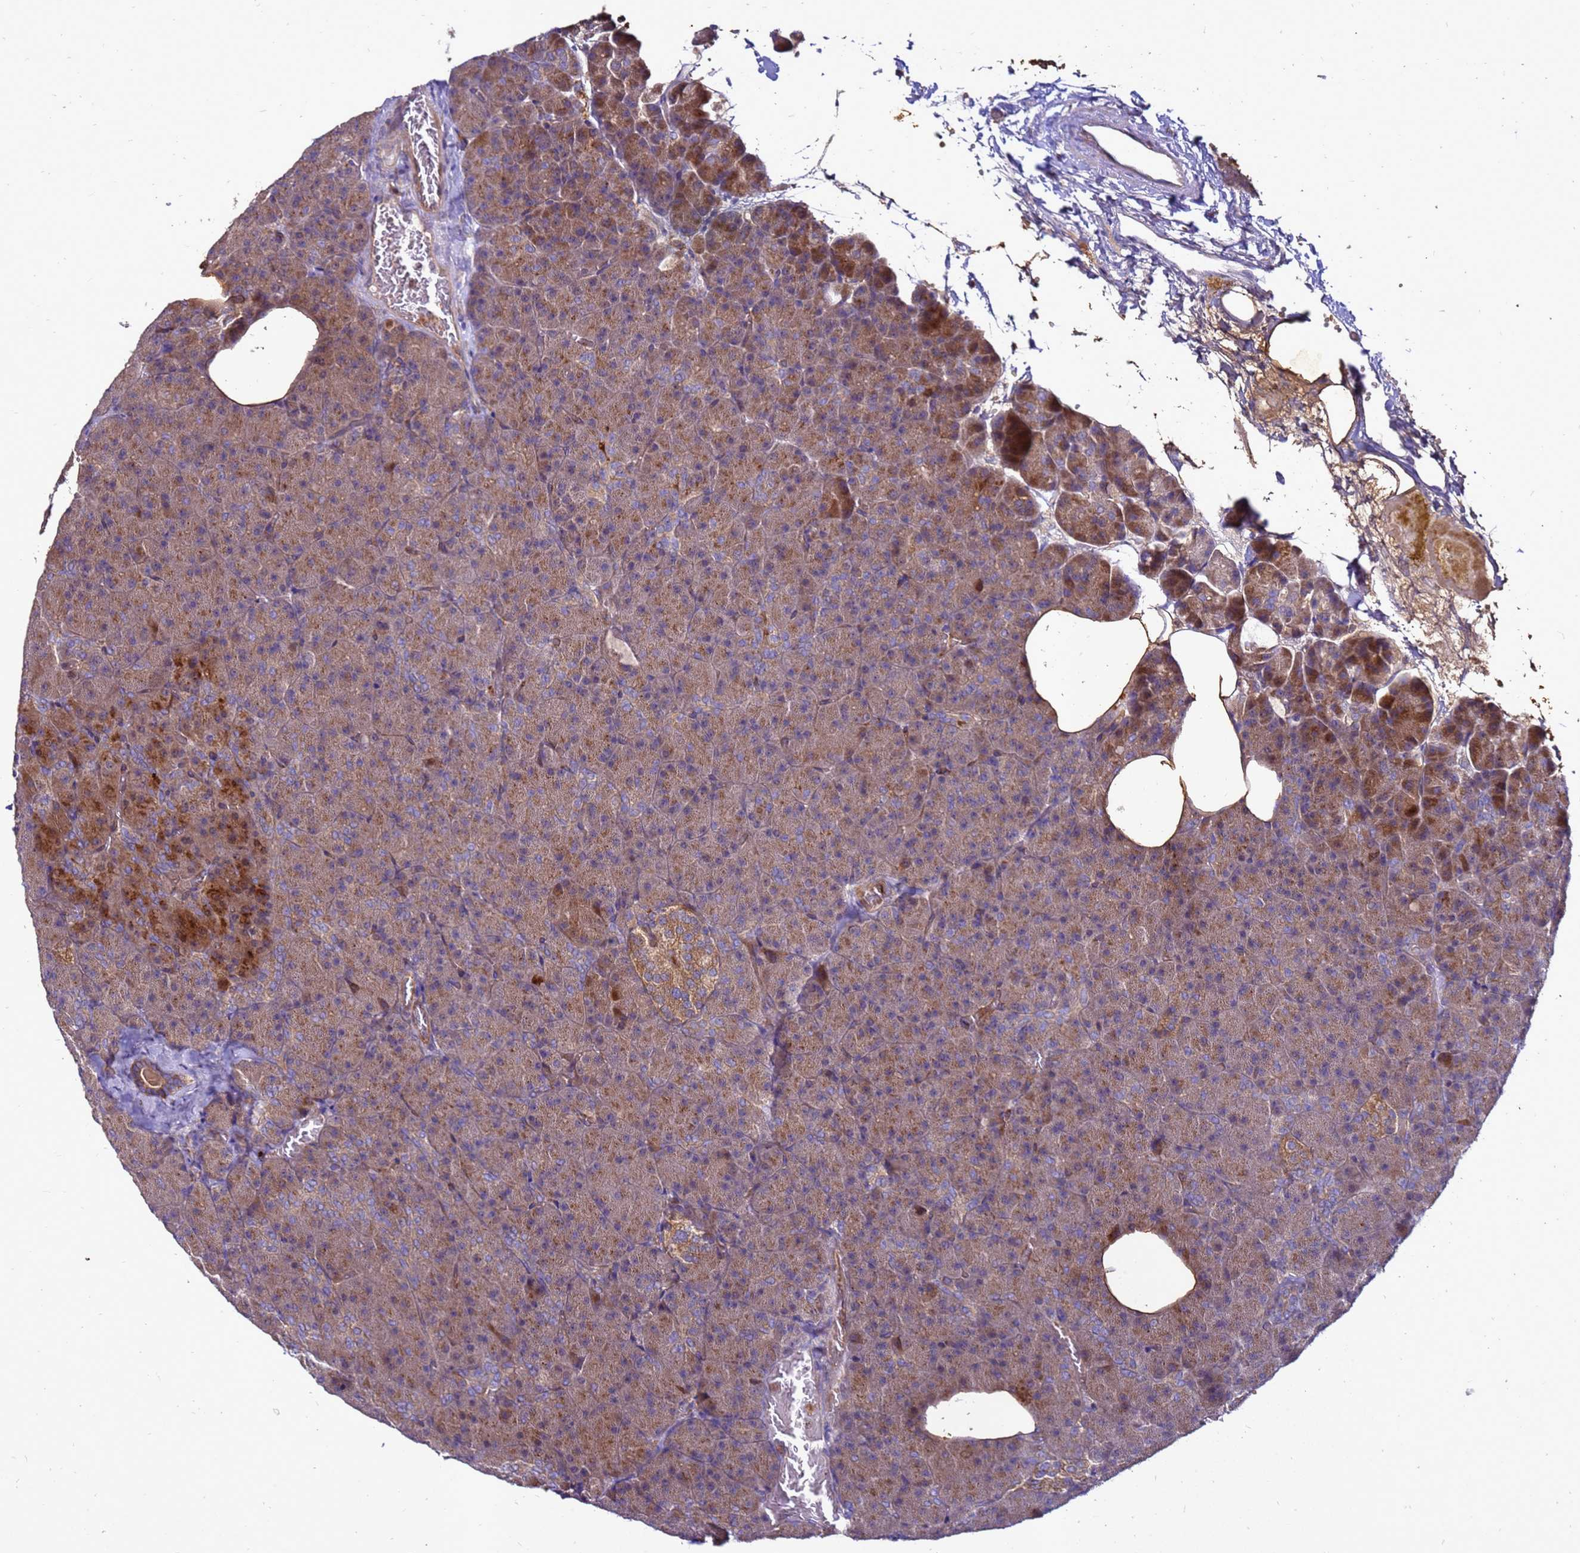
{"staining": {"intensity": "moderate", "quantity": ">75%", "location": "cytoplasmic/membranous"}, "tissue": "pancreas", "cell_type": "Exocrine glandular cells", "image_type": "normal", "snomed": [{"axis": "morphology", "description": "Normal tissue, NOS"}, {"axis": "morphology", "description": "Carcinoid, malignant, NOS"}, {"axis": "topography", "description": "Pancreas"}], "caption": "DAB immunohistochemical staining of benign pancreas displays moderate cytoplasmic/membranous protein positivity in approximately >75% of exocrine glandular cells. (IHC, brightfield microscopy, high magnification).", "gene": "RNF215", "patient": {"sex": "female", "age": 35}}